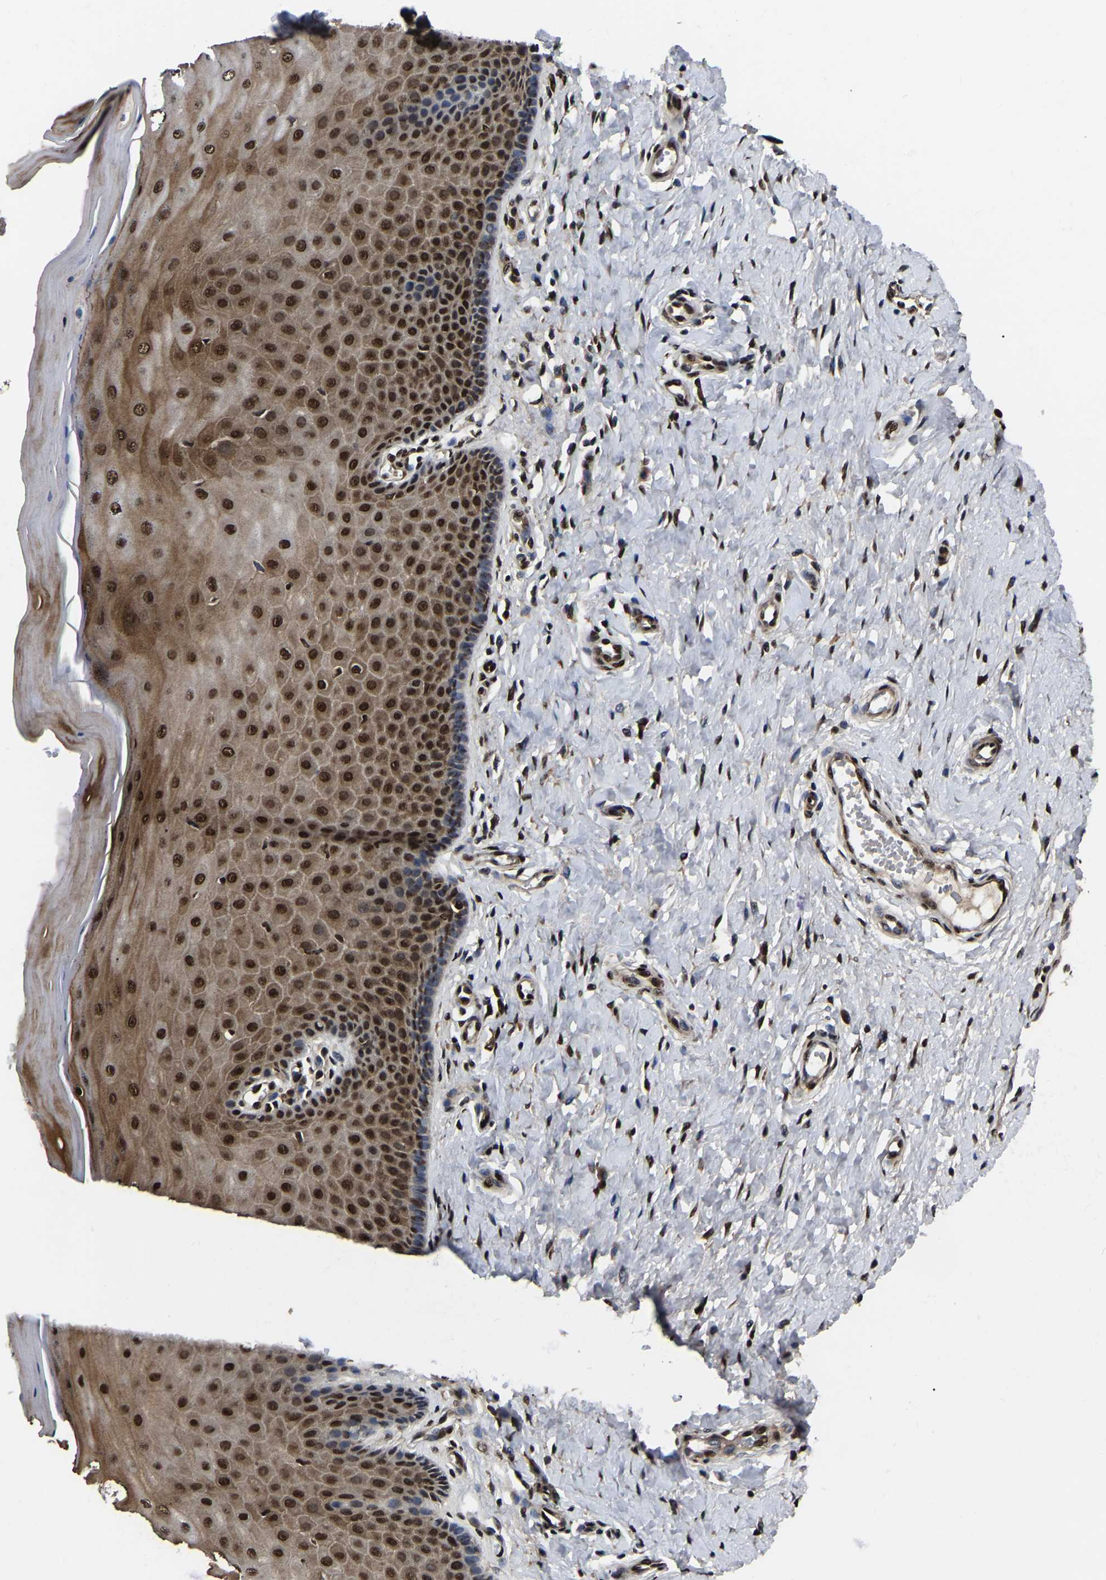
{"staining": {"intensity": "strong", "quantity": ">75%", "location": "cytoplasmic/membranous,nuclear"}, "tissue": "cervix", "cell_type": "Glandular cells", "image_type": "normal", "snomed": [{"axis": "morphology", "description": "Normal tissue, NOS"}, {"axis": "topography", "description": "Cervix"}], "caption": "About >75% of glandular cells in unremarkable cervix display strong cytoplasmic/membranous,nuclear protein expression as visualized by brown immunohistochemical staining.", "gene": "TRIM35", "patient": {"sex": "female", "age": 55}}